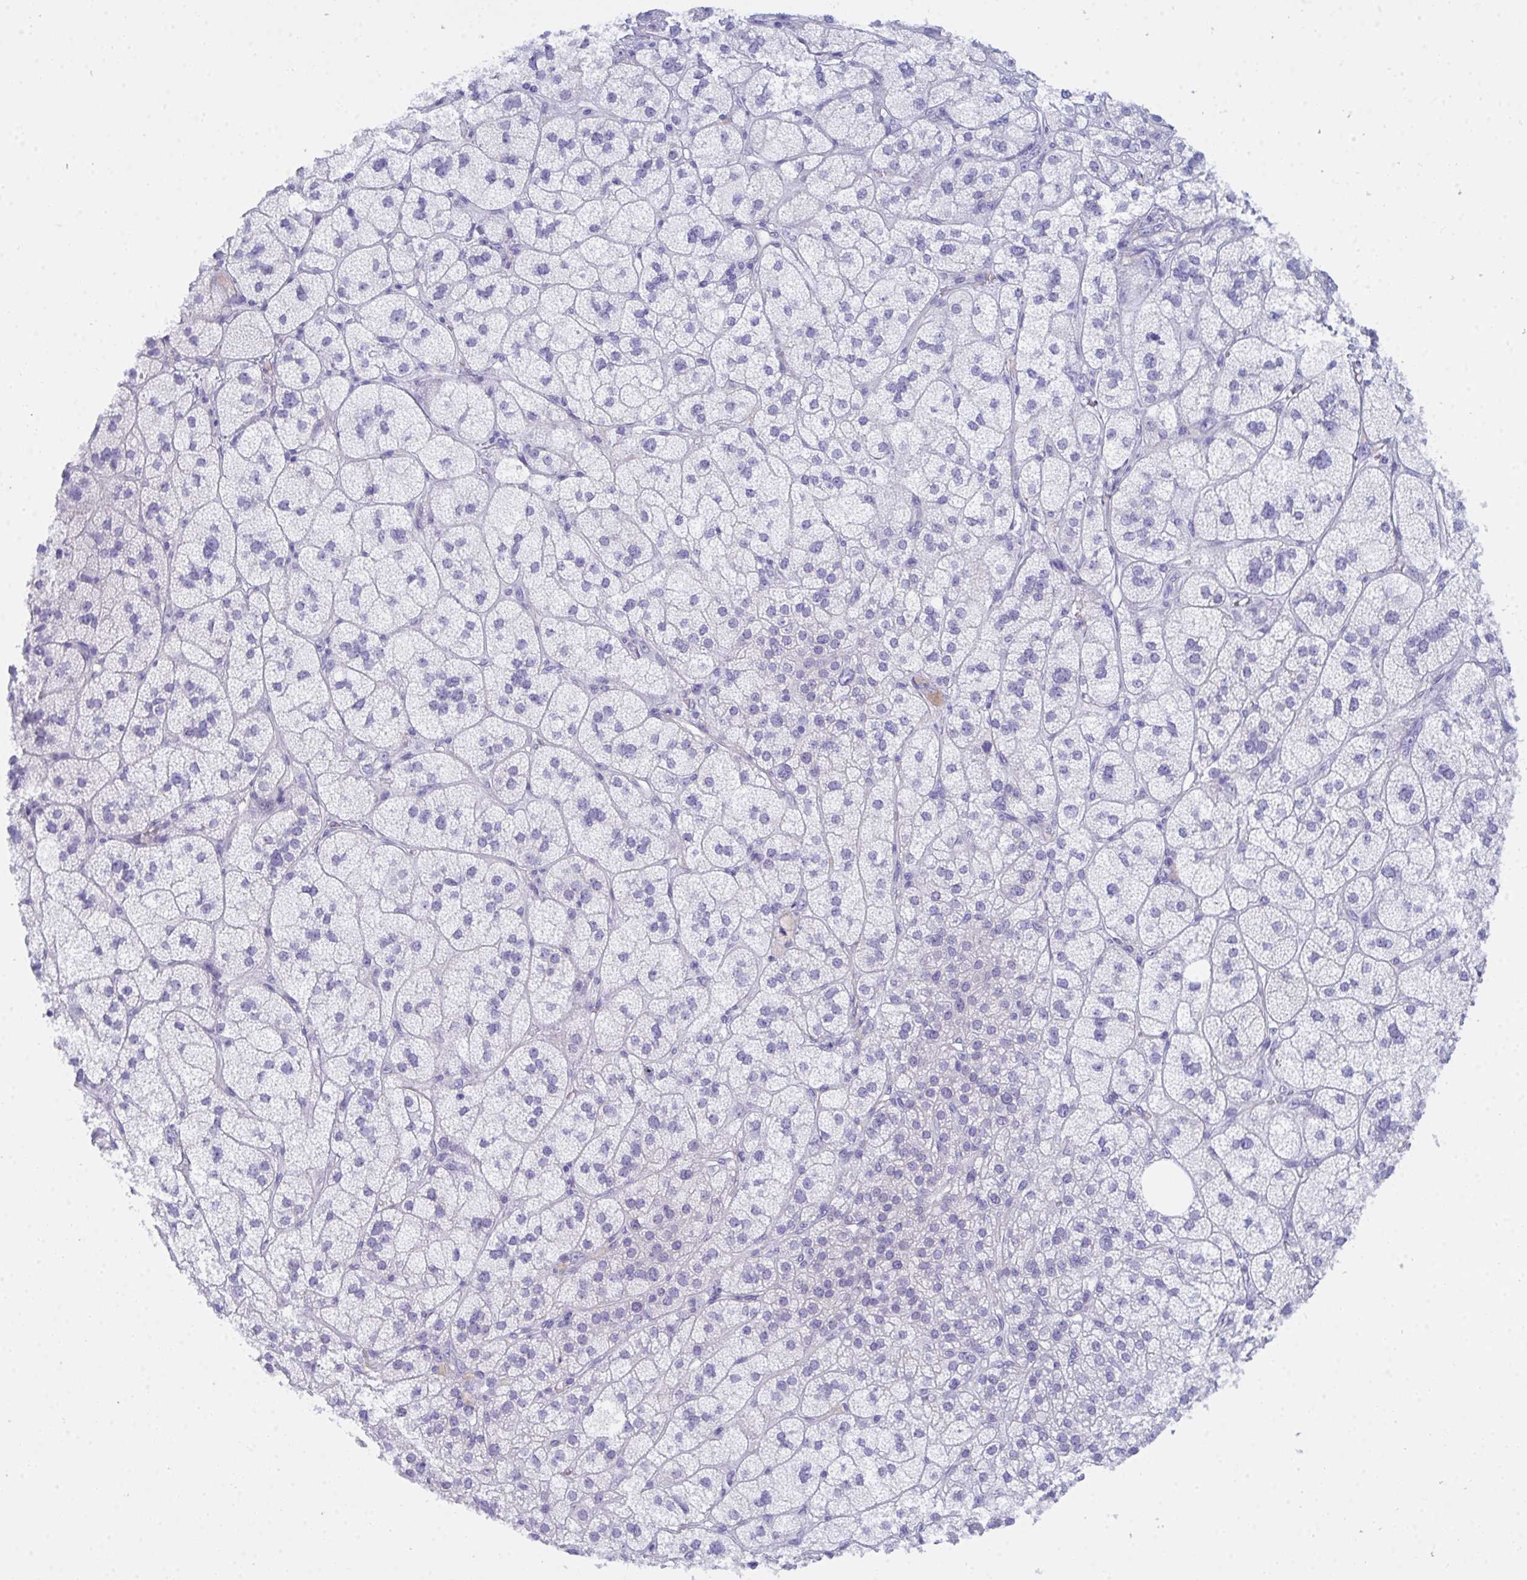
{"staining": {"intensity": "negative", "quantity": "none", "location": "none"}, "tissue": "adrenal gland", "cell_type": "Glandular cells", "image_type": "normal", "snomed": [{"axis": "morphology", "description": "Normal tissue, NOS"}, {"axis": "topography", "description": "Adrenal gland"}], "caption": "The IHC histopathology image has no significant expression in glandular cells of adrenal gland.", "gene": "CEP170B", "patient": {"sex": "female", "age": 60}}